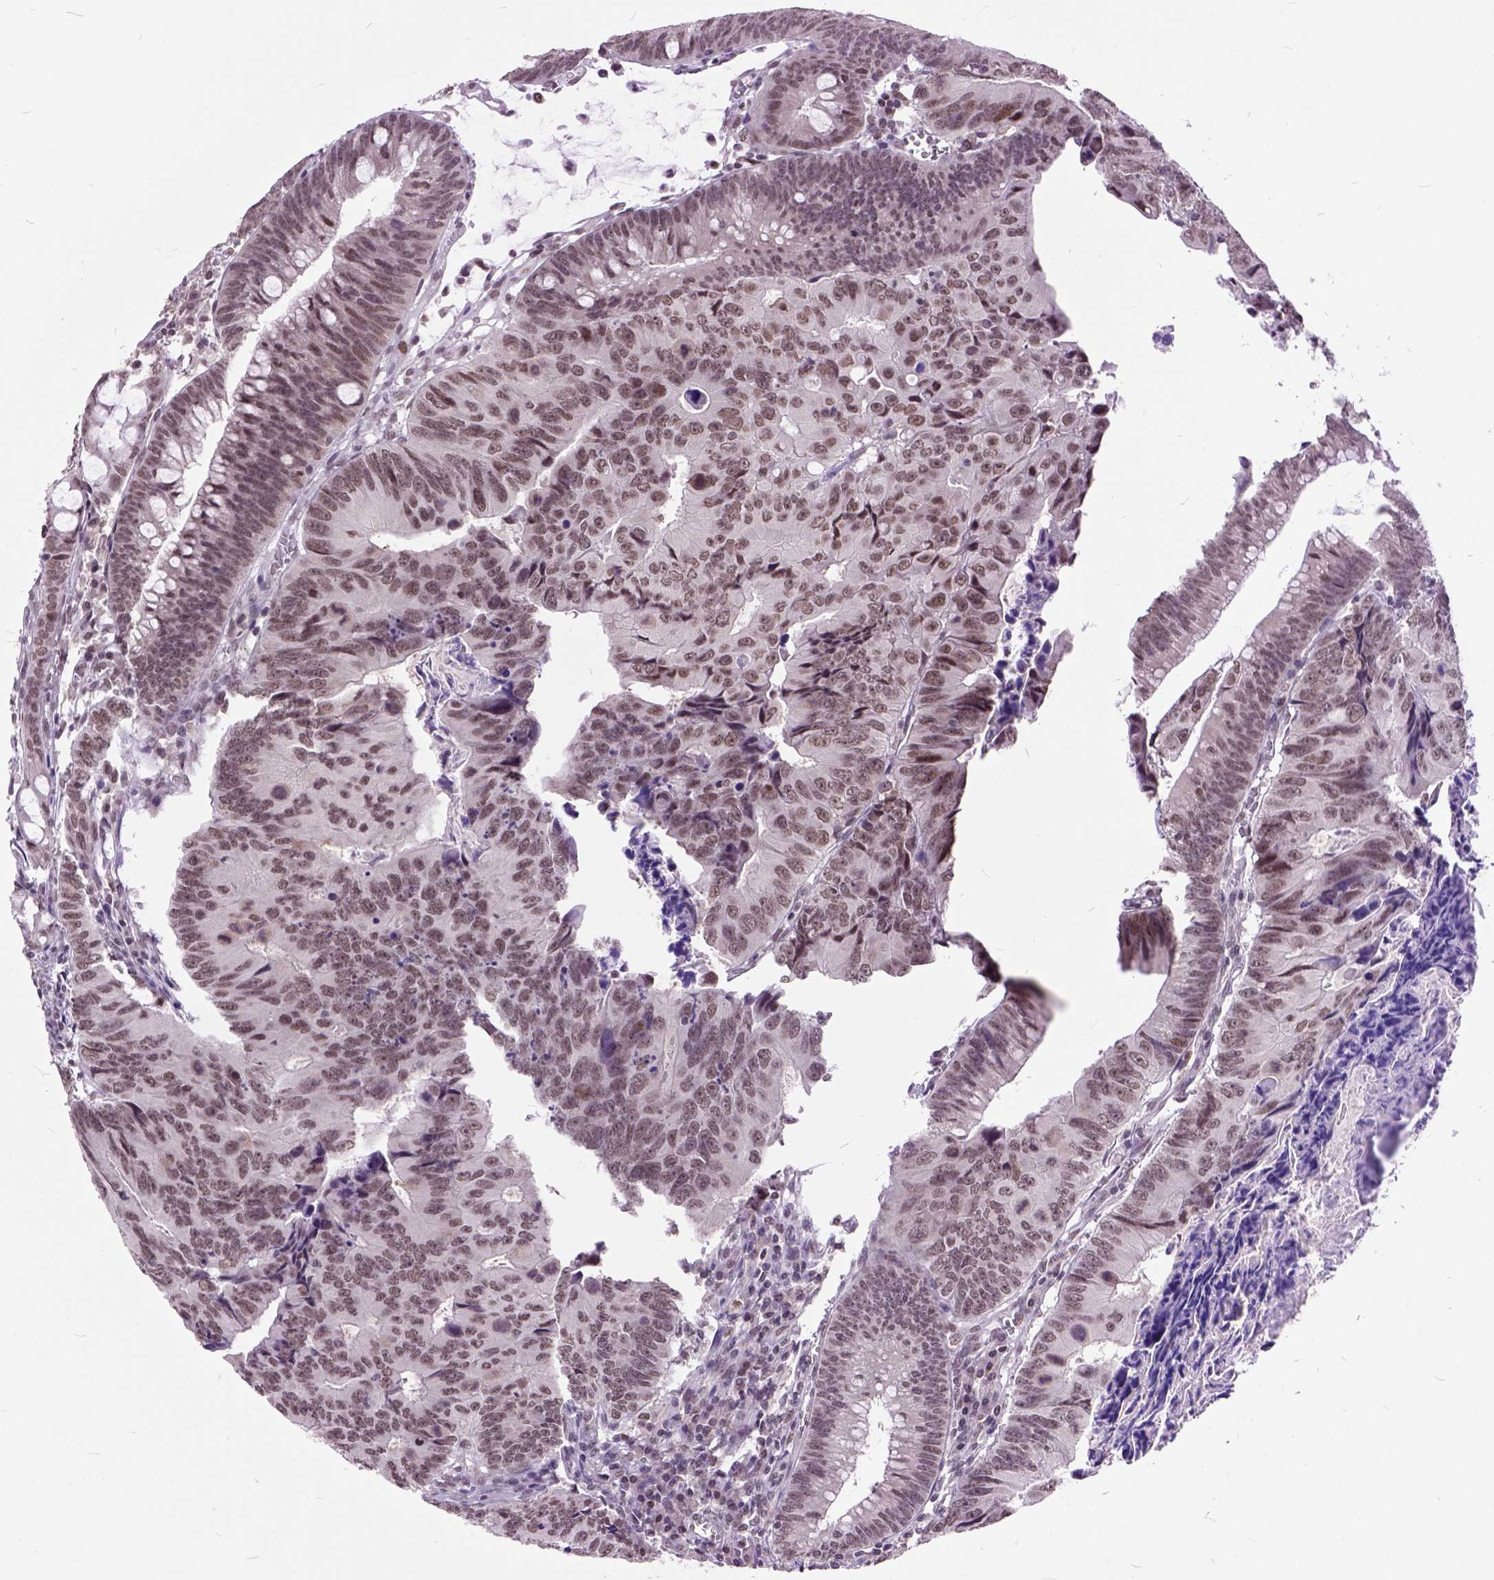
{"staining": {"intensity": "moderate", "quantity": ">75%", "location": "nuclear"}, "tissue": "colorectal cancer", "cell_type": "Tumor cells", "image_type": "cancer", "snomed": [{"axis": "morphology", "description": "Adenocarcinoma, NOS"}, {"axis": "topography", "description": "Colon"}], "caption": "A high-resolution micrograph shows IHC staining of colorectal adenocarcinoma, which displays moderate nuclear staining in about >75% of tumor cells.", "gene": "ORC5", "patient": {"sex": "female", "age": 87}}